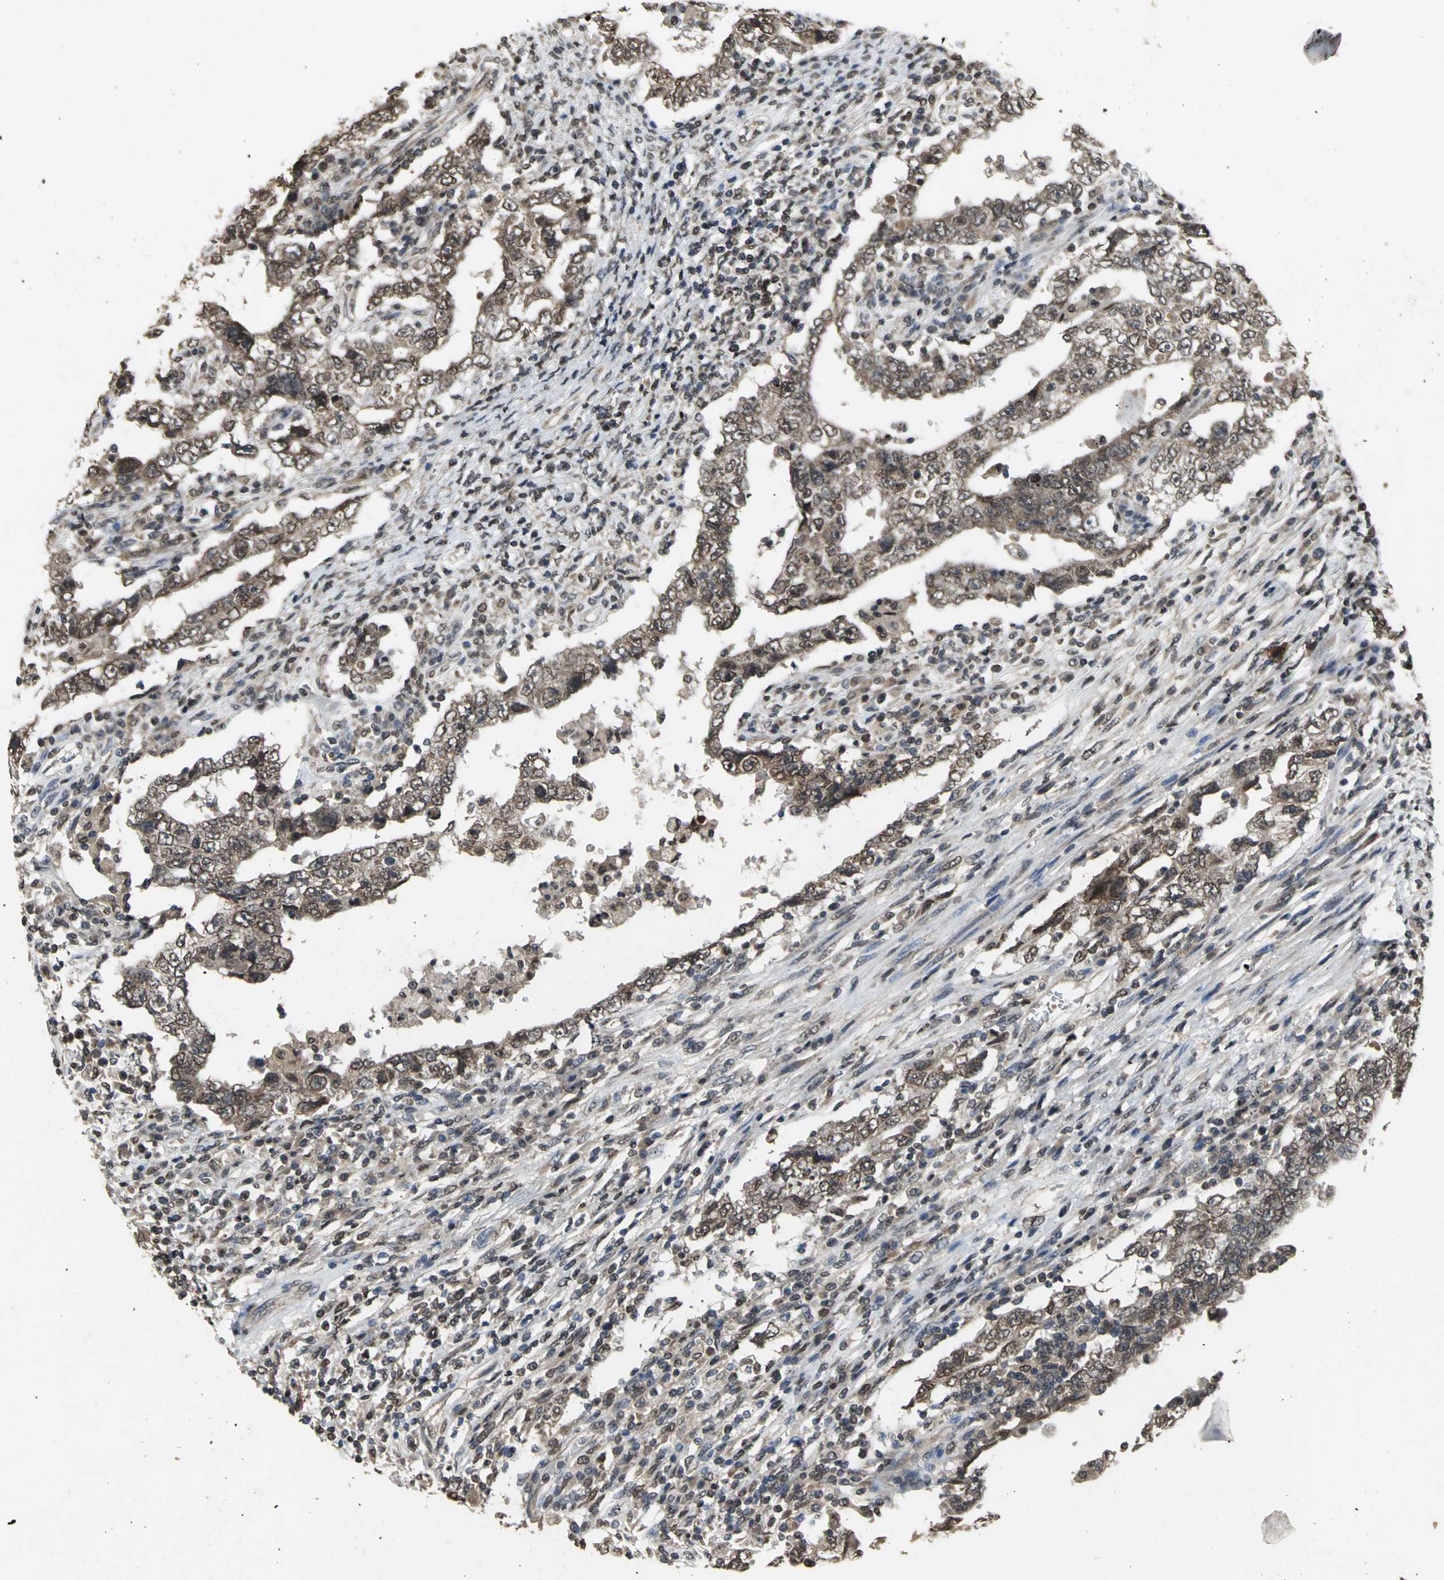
{"staining": {"intensity": "moderate", "quantity": ">75%", "location": "cytoplasmic/membranous,nuclear"}, "tissue": "testis cancer", "cell_type": "Tumor cells", "image_type": "cancer", "snomed": [{"axis": "morphology", "description": "Carcinoma, Embryonal, NOS"}, {"axis": "topography", "description": "Testis"}], "caption": "Immunohistochemical staining of human testis cancer (embryonal carcinoma) reveals medium levels of moderate cytoplasmic/membranous and nuclear protein positivity in approximately >75% of tumor cells.", "gene": "AHR", "patient": {"sex": "male", "age": 26}}